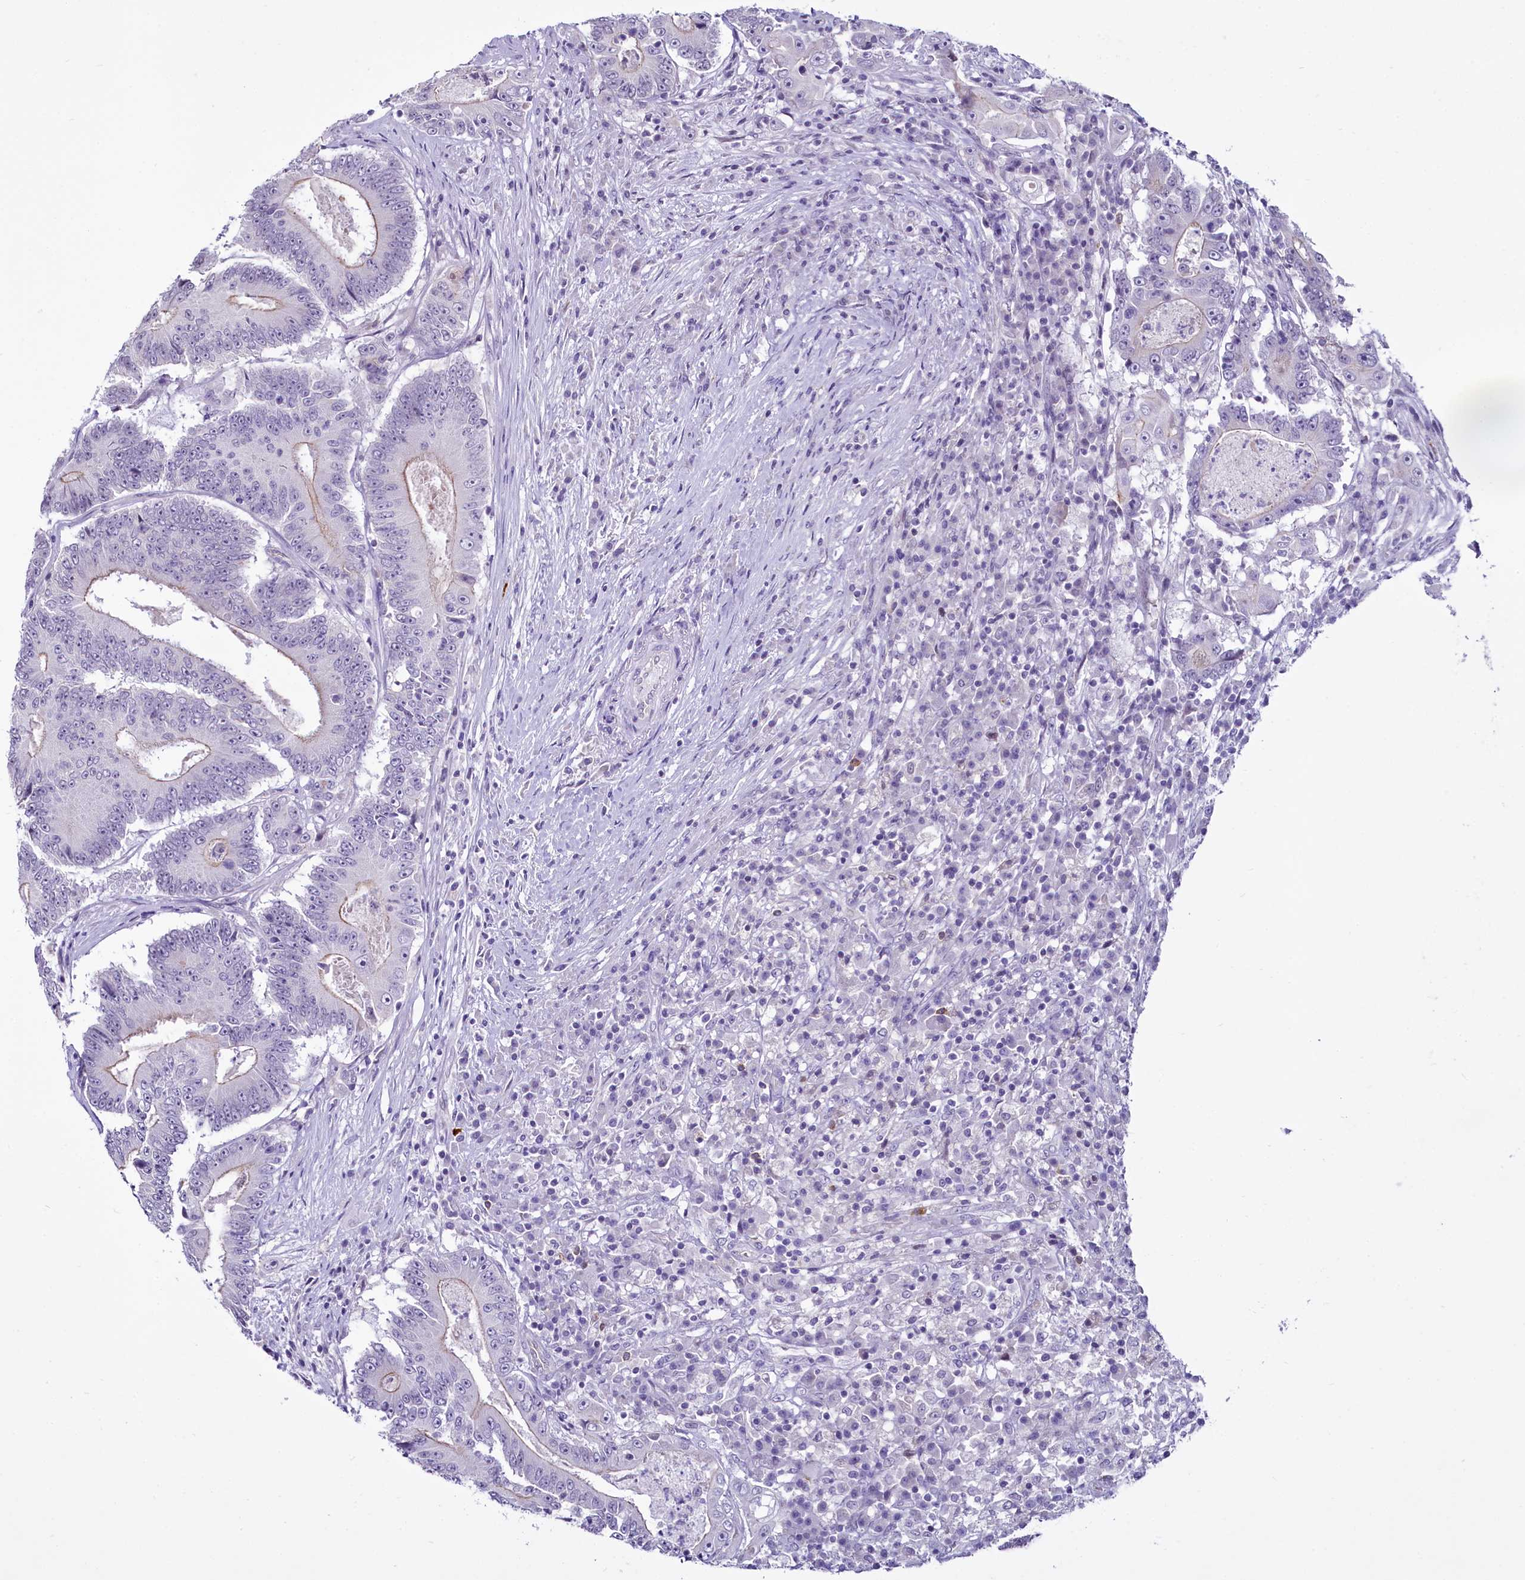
{"staining": {"intensity": "weak", "quantity": "25%-75%", "location": "cytoplasmic/membranous"}, "tissue": "colorectal cancer", "cell_type": "Tumor cells", "image_type": "cancer", "snomed": [{"axis": "morphology", "description": "Adenocarcinoma, NOS"}, {"axis": "topography", "description": "Colon"}], "caption": "Colorectal adenocarcinoma was stained to show a protein in brown. There is low levels of weak cytoplasmic/membranous positivity in approximately 25%-75% of tumor cells.", "gene": "BANK1", "patient": {"sex": "male", "age": 83}}